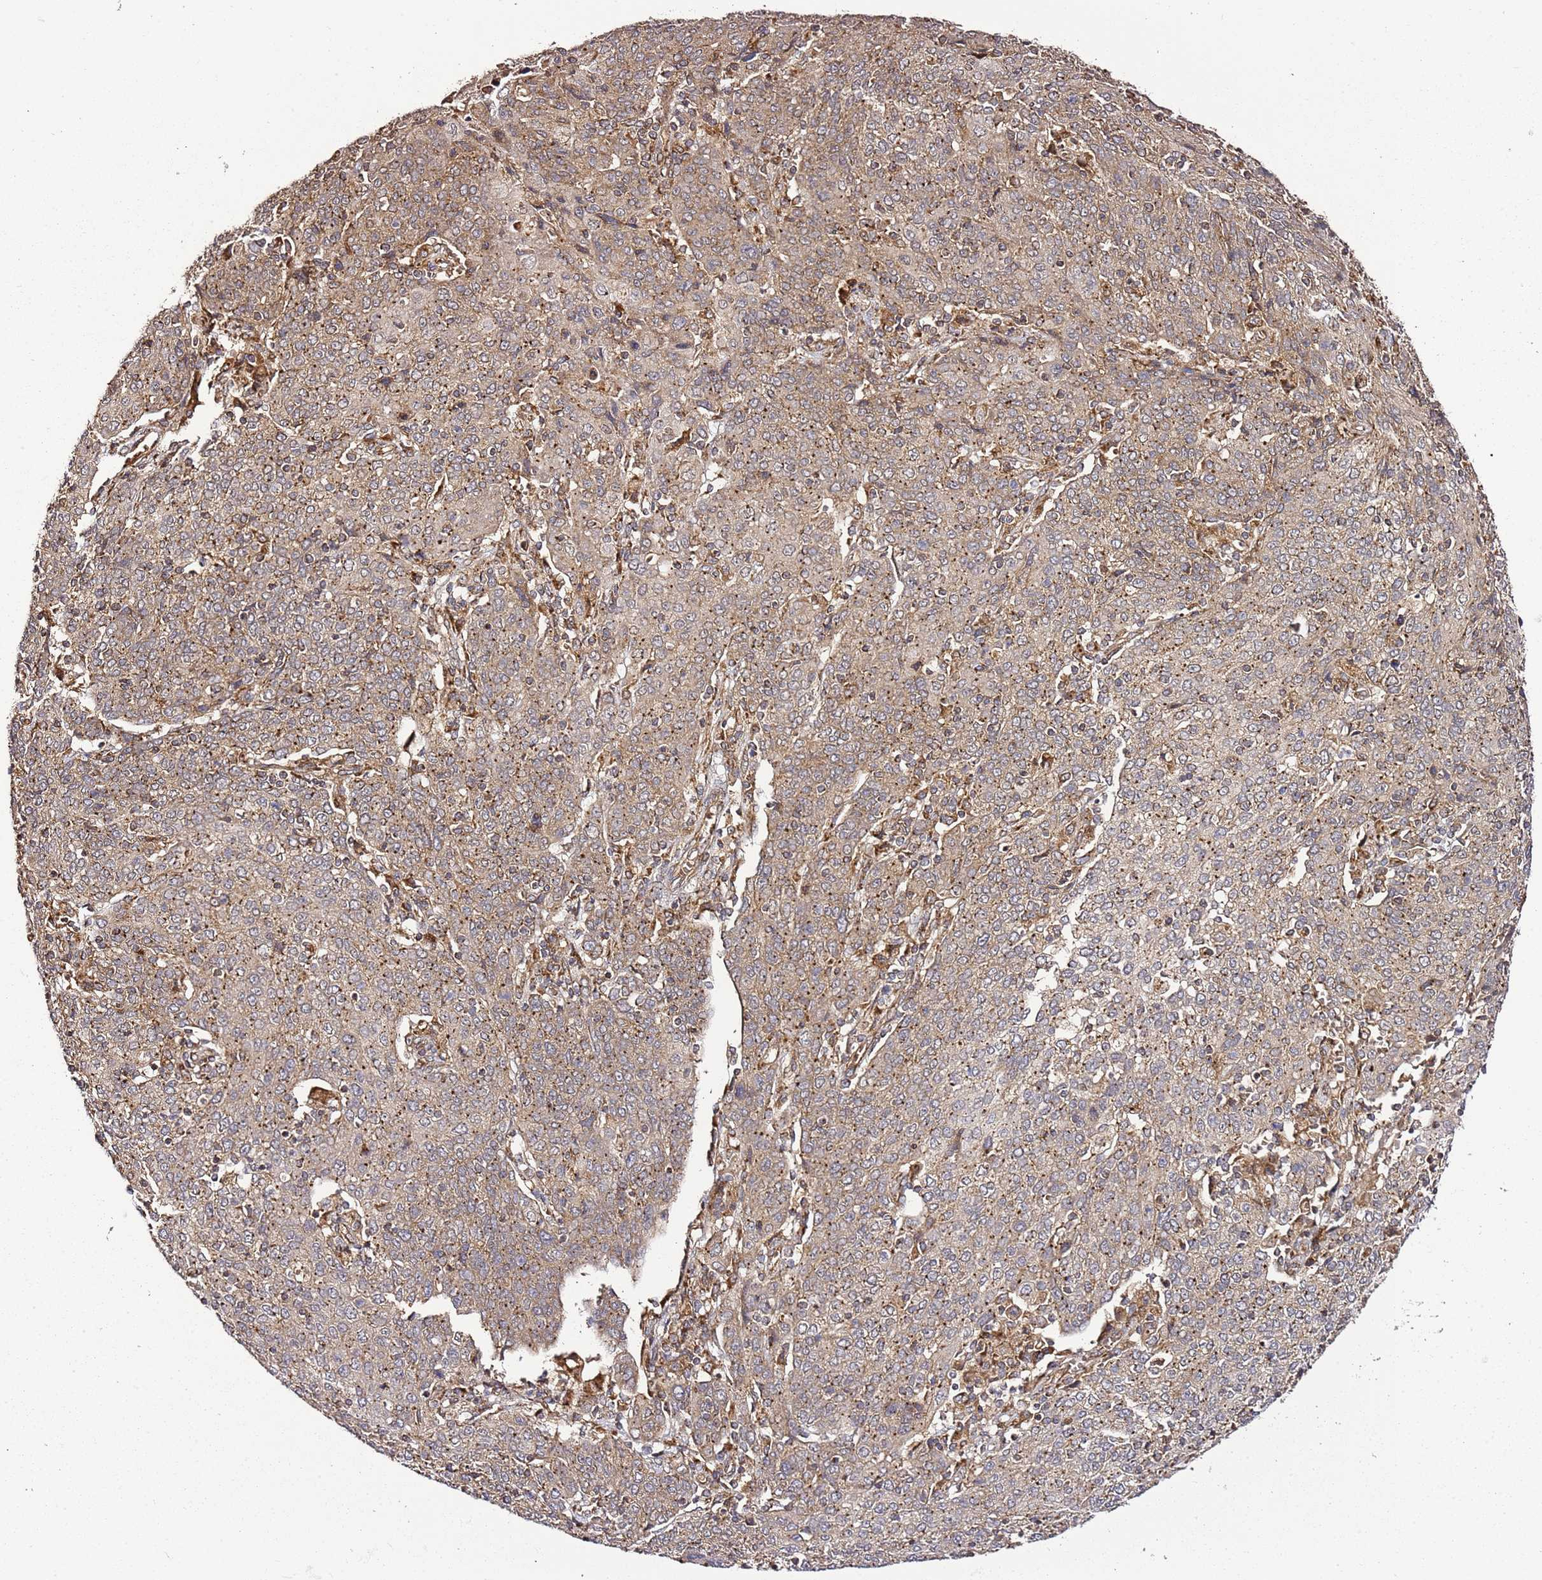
{"staining": {"intensity": "moderate", "quantity": ">75%", "location": "cytoplasmic/membranous"}, "tissue": "cervical cancer", "cell_type": "Tumor cells", "image_type": "cancer", "snomed": [{"axis": "morphology", "description": "Squamous cell carcinoma, NOS"}, {"axis": "topography", "description": "Cervix"}], "caption": "Approximately >75% of tumor cells in human cervical squamous cell carcinoma demonstrate moderate cytoplasmic/membranous protein expression as visualized by brown immunohistochemical staining.", "gene": "TM2D2", "patient": {"sex": "female", "age": 67}}